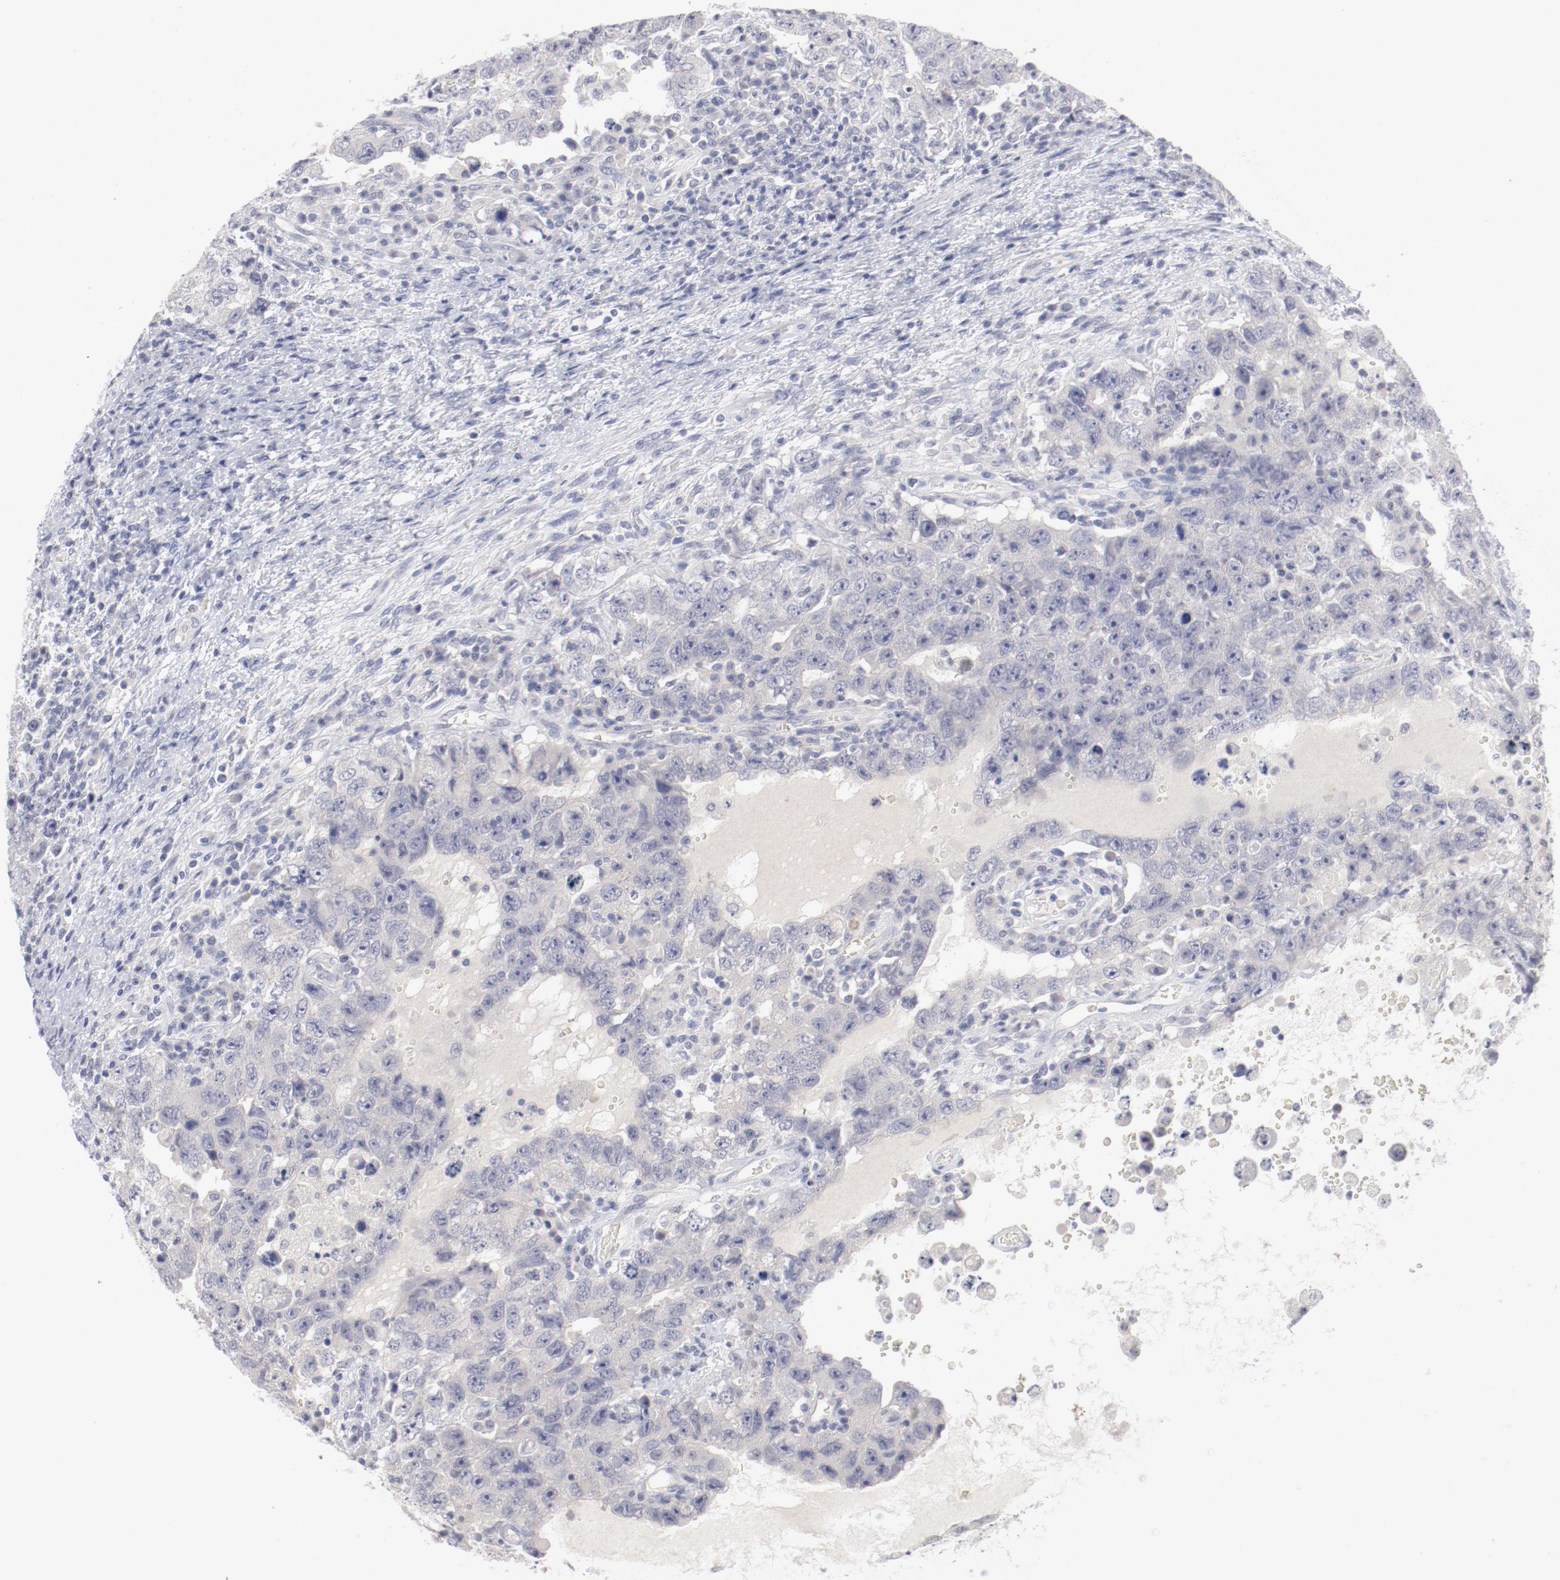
{"staining": {"intensity": "negative", "quantity": "none", "location": "none"}, "tissue": "testis cancer", "cell_type": "Tumor cells", "image_type": "cancer", "snomed": [{"axis": "morphology", "description": "Carcinoma, Embryonal, NOS"}, {"axis": "topography", "description": "Testis"}], "caption": "High power microscopy photomicrograph of an IHC histopathology image of testis embryonal carcinoma, revealing no significant expression in tumor cells.", "gene": "SH3BGR", "patient": {"sex": "male", "age": 26}}